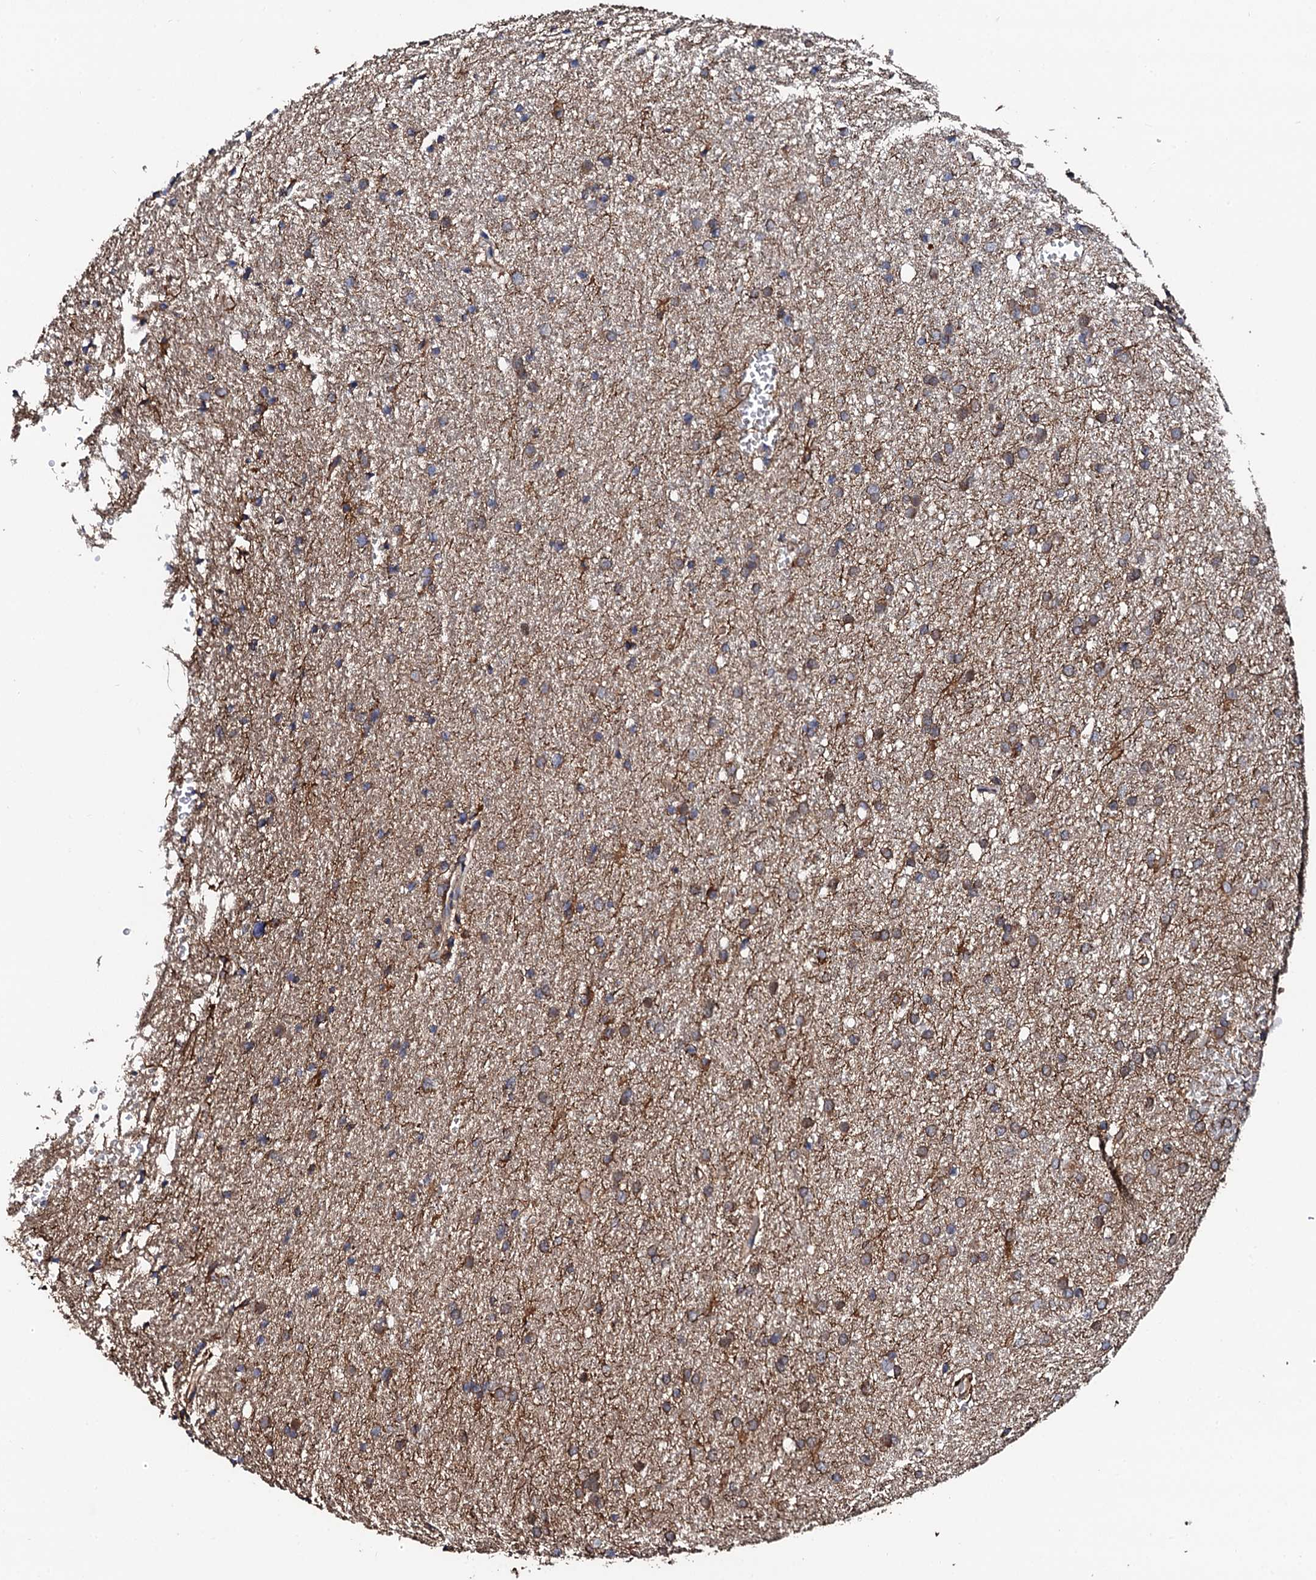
{"staining": {"intensity": "moderate", "quantity": ">75%", "location": "cytoplasmic/membranous"}, "tissue": "glioma", "cell_type": "Tumor cells", "image_type": "cancer", "snomed": [{"axis": "morphology", "description": "Glioma, malignant, High grade"}, {"axis": "topography", "description": "Cerebral cortex"}], "caption": "An image showing moderate cytoplasmic/membranous positivity in about >75% of tumor cells in glioma, as visualized by brown immunohistochemical staining.", "gene": "CKAP5", "patient": {"sex": "female", "age": 36}}